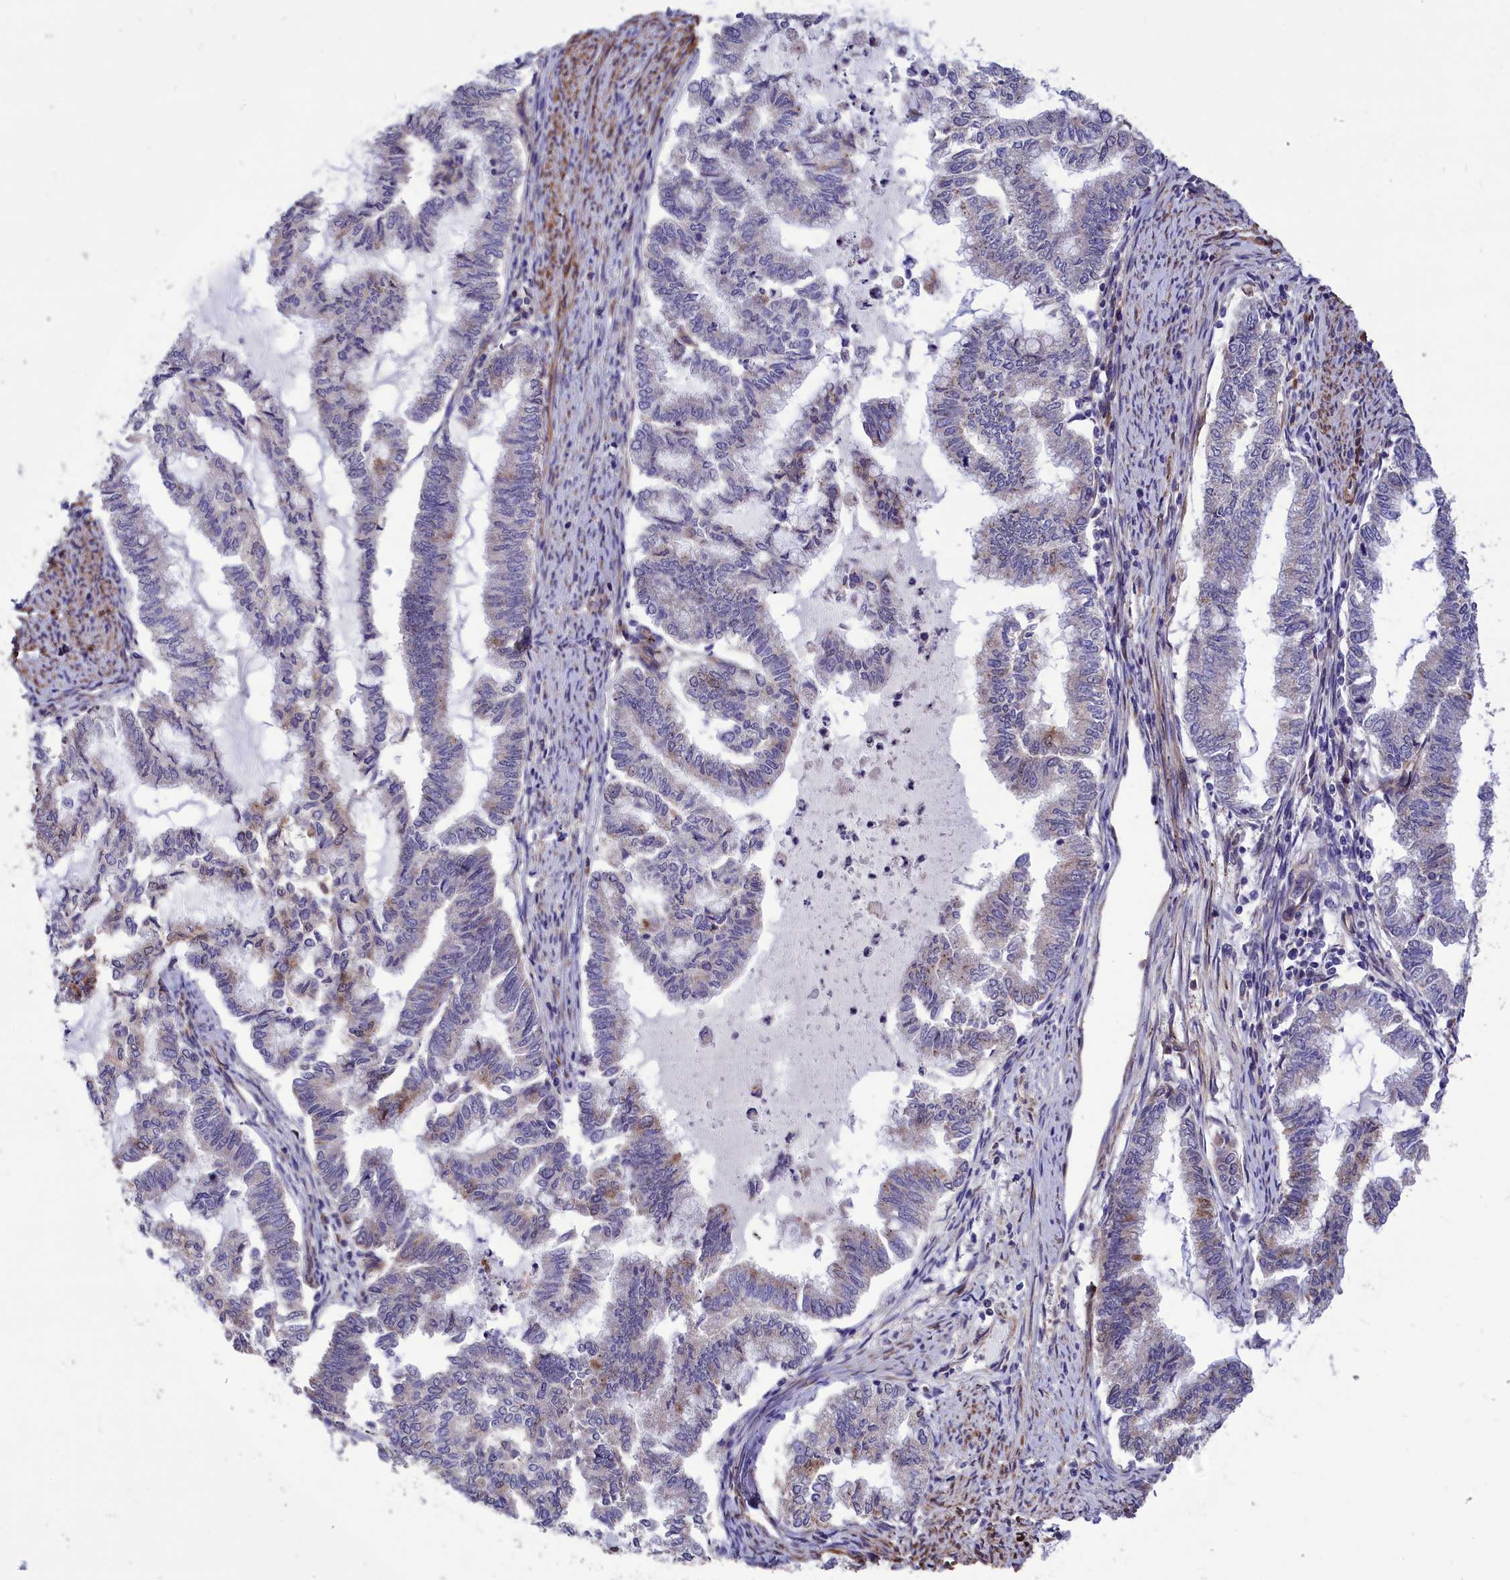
{"staining": {"intensity": "moderate", "quantity": "<25%", "location": "cytoplasmic/membranous"}, "tissue": "endometrial cancer", "cell_type": "Tumor cells", "image_type": "cancer", "snomed": [{"axis": "morphology", "description": "Adenocarcinoma, NOS"}, {"axis": "topography", "description": "Endometrium"}], "caption": "An immunohistochemistry (IHC) image of tumor tissue is shown. Protein staining in brown highlights moderate cytoplasmic/membranous positivity in endometrial adenocarcinoma within tumor cells. (DAB (3,3'-diaminobenzidine) IHC with brightfield microscopy, high magnification).", "gene": "AMDHD2", "patient": {"sex": "female", "age": 79}}